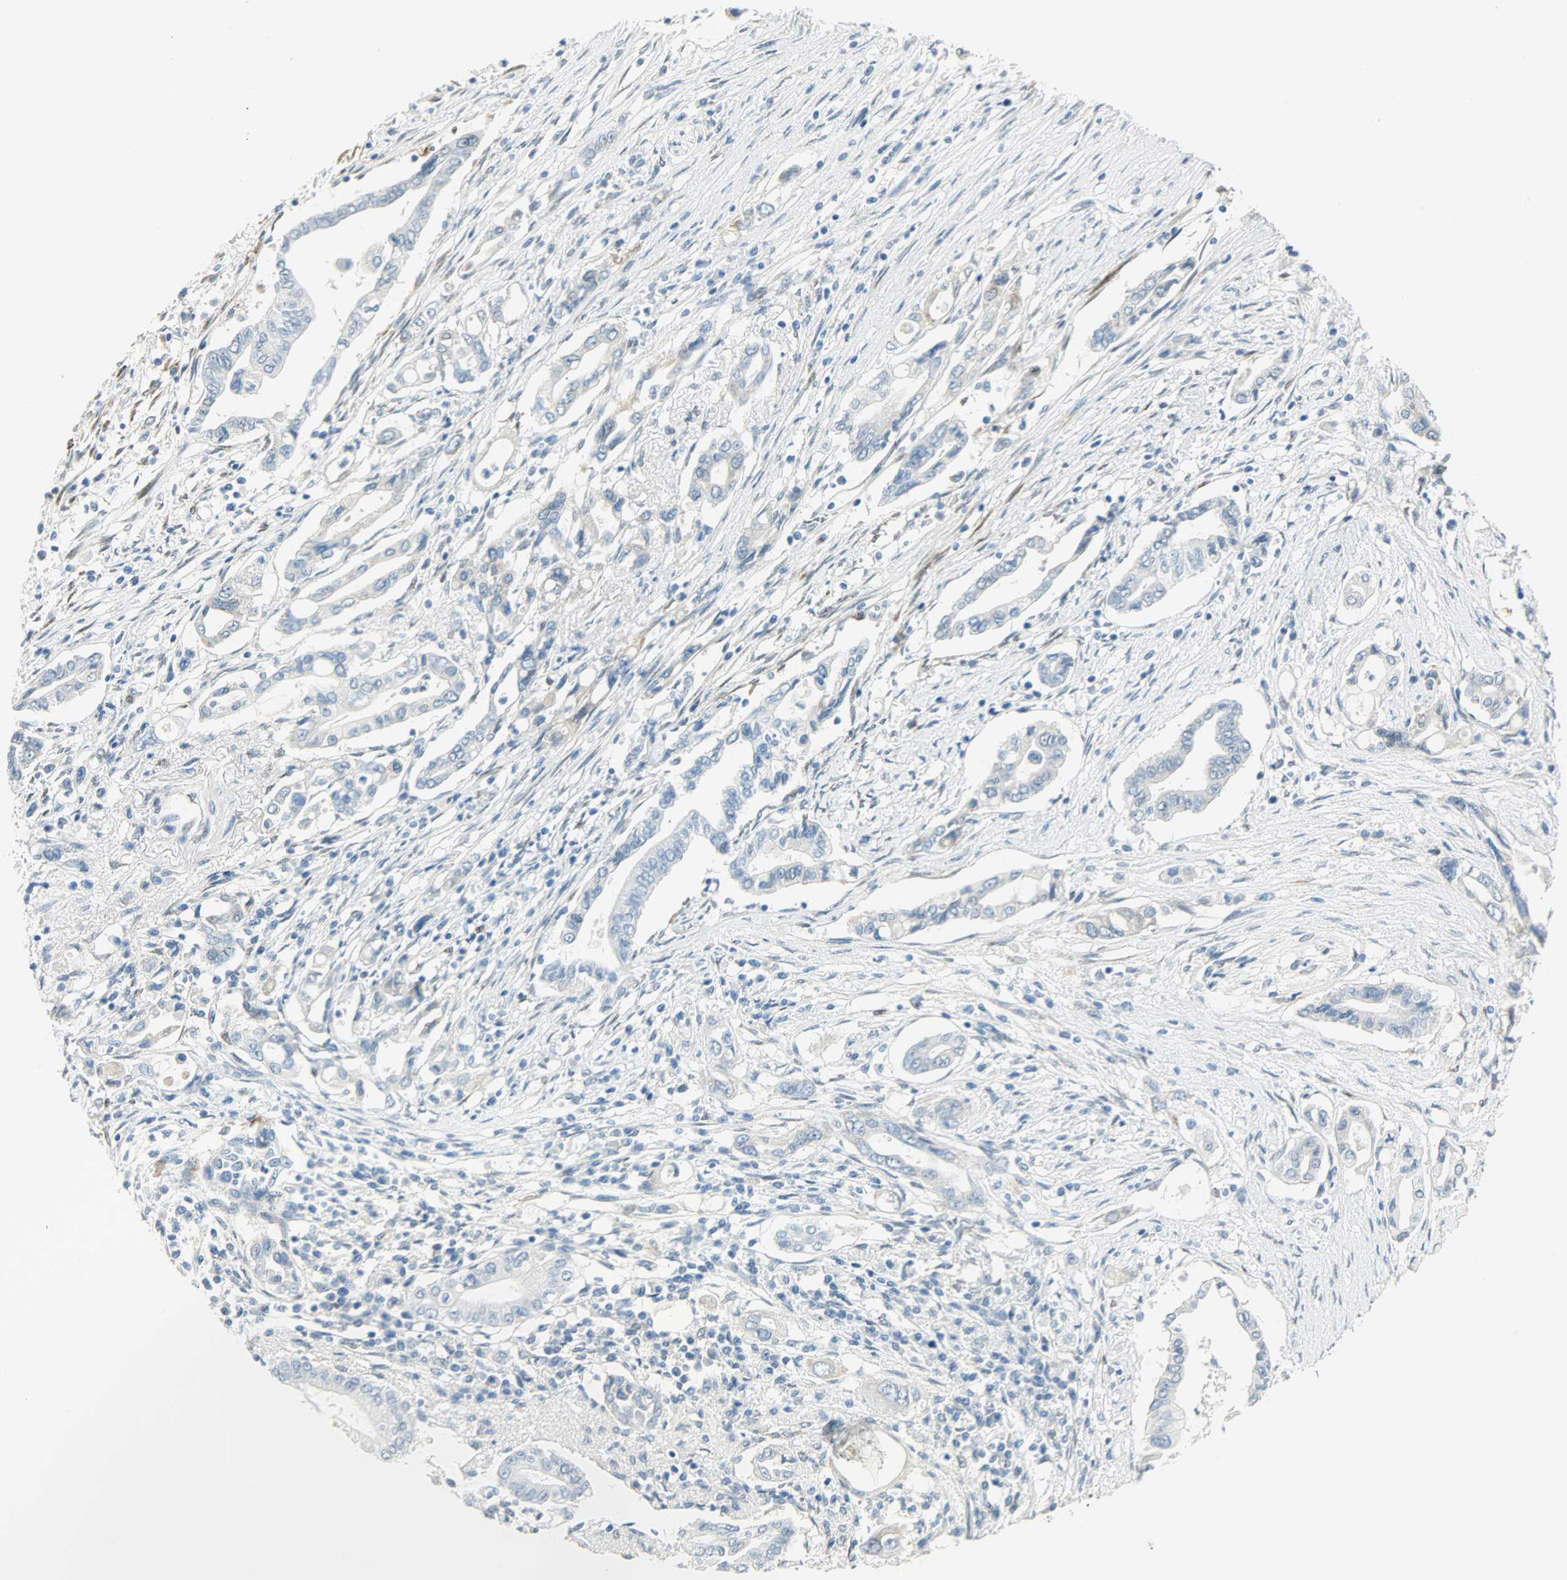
{"staining": {"intensity": "negative", "quantity": "none", "location": "none"}, "tissue": "pancreatic cancer", "cell_type": "Tumor cells", "image_type": "cancer", "snomed": [{"axis": "morphology", "description": "Adenocarcinoma, NOS"}, {"axis": "topography", "description": "Pancreas"}], "caption": "Human adenocarcinoma (pancreatic) stained for a protein using immunohistochemistry (IHC) displays no expression in tumor cells.", "gene": "PKD2", "patient": {"sex": "female", "age": 57}}